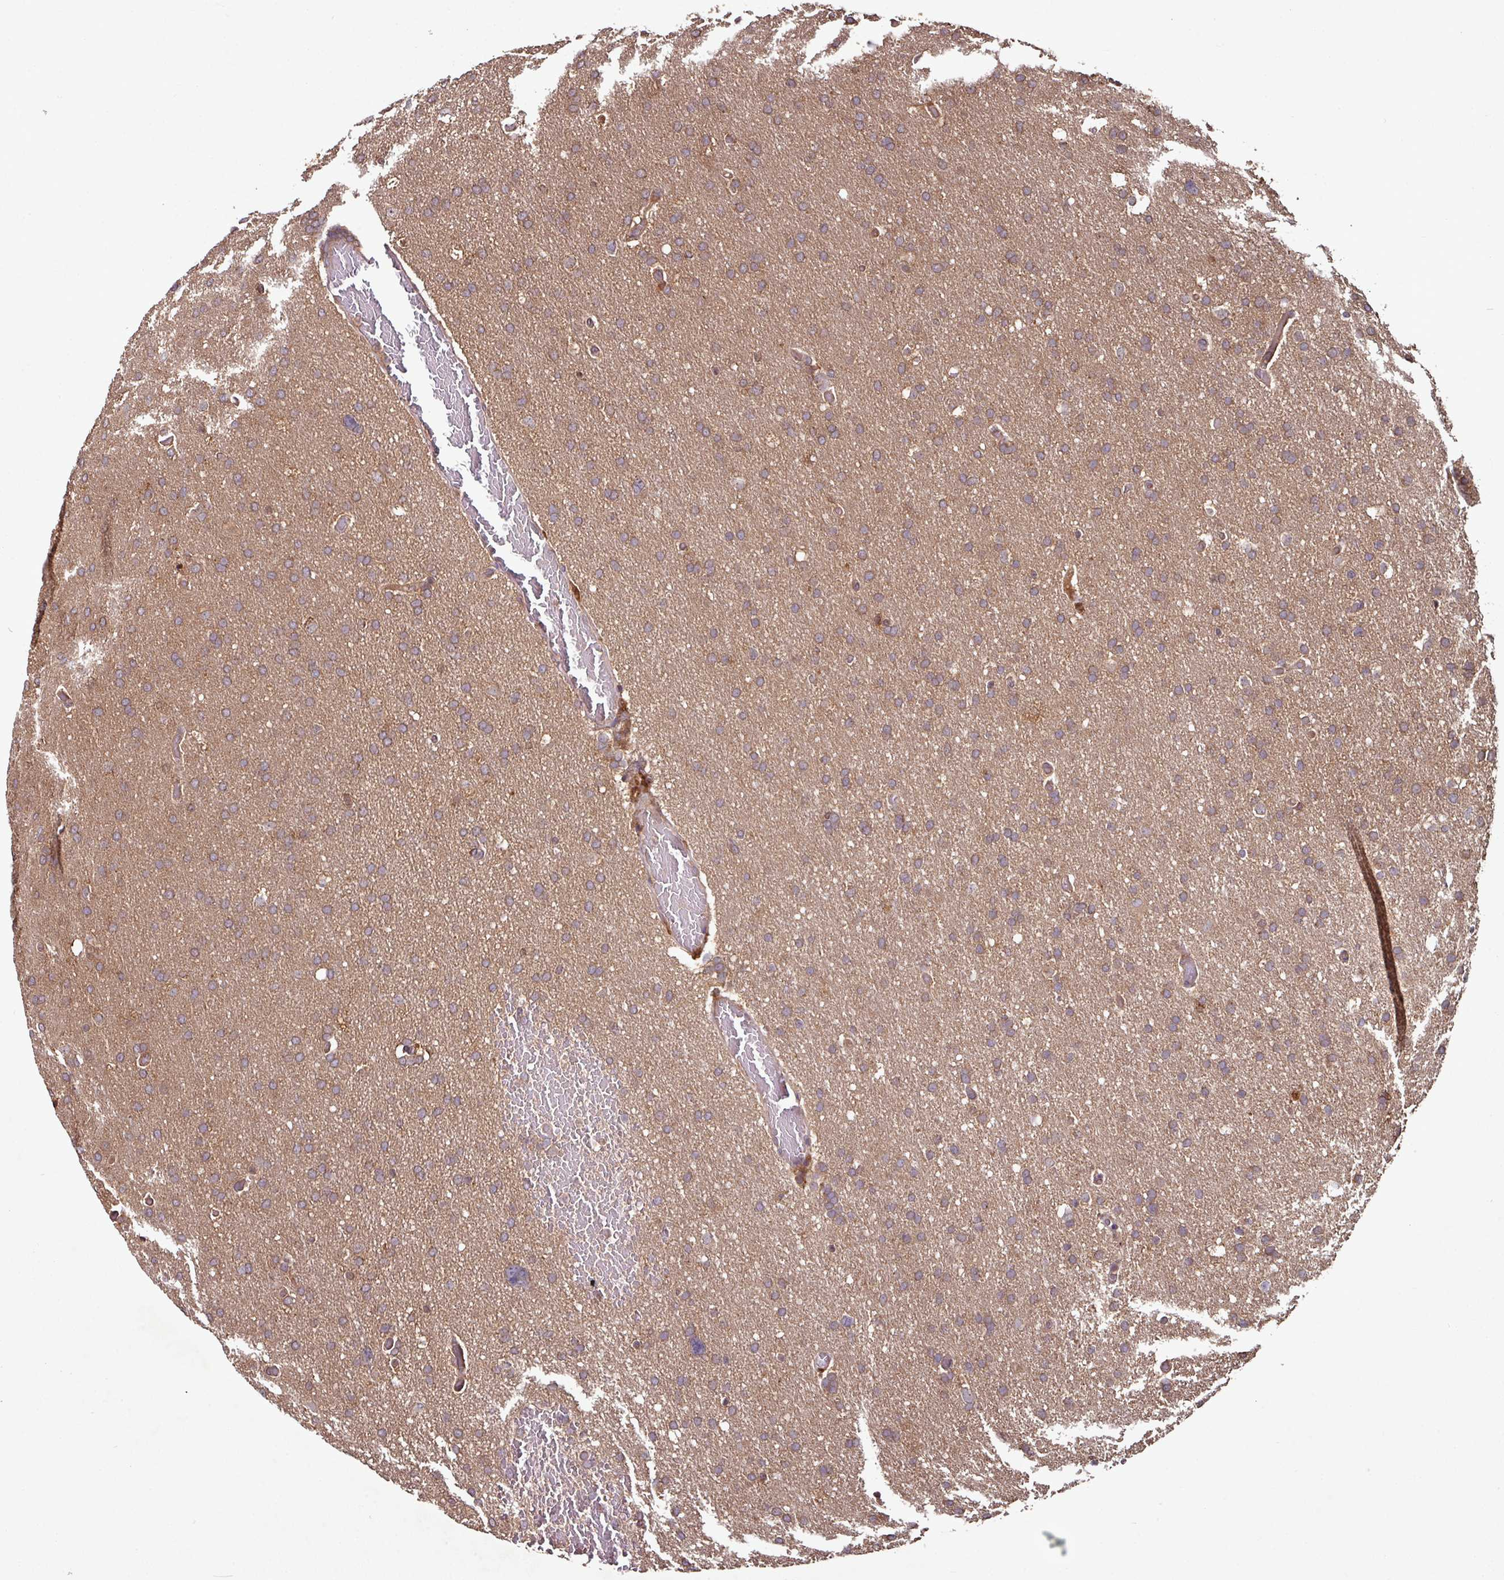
{"staining": {"intensity": "weak", "quantity": "25%-75%", "location": "cytoplasmic/membranous"}, "tissue": "glioma", "cell_type": "Tumor cells", "image_type": "cancer", "snomed": [{"axis": "morphology", "description": "Glioma, malignant, High grade"}, {"axis": "topography", "description": "Cerebral cortex"}], "caption": "The immunohistochemical stain highlights weak cytoplasmic/membranous expression in tumor cells of malignant glioma (high-grade) tissue.", "gene": "GNPDA1", "patient": {"sex": "female", "age": 36}}